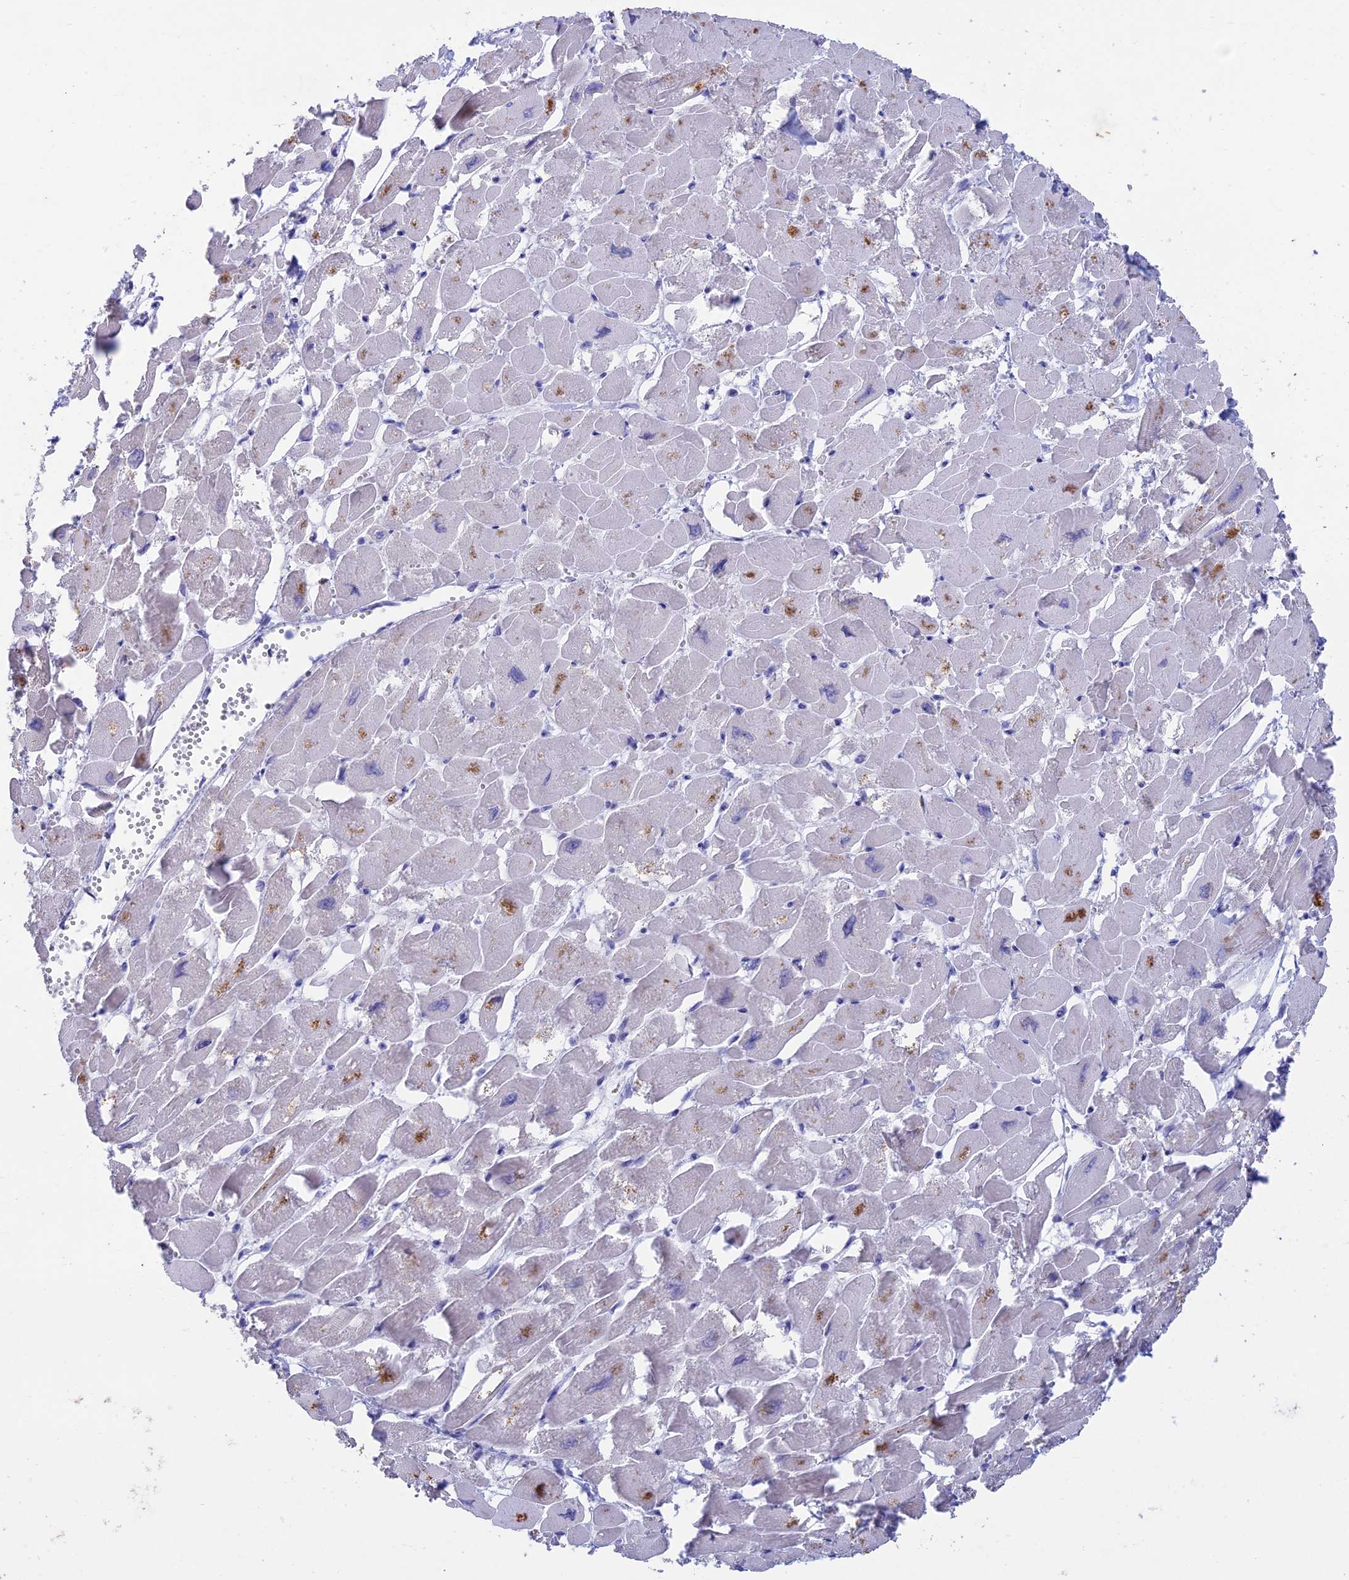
{"staining": {"intensity": "negative", "quantity": "none", "location": "none"}, "tissue": "heart muscle", "cell_type": "Cardiomyocytes", "image_type": "normal", "snomed": [{"axis": "morphology", "description": "Normal tissue, NOS"}, {"axis": "topography", "description": "Heart"}], "caption": "DAB (3,3'-diaminobenzidine) immunohistochemical staining of benign human heart muscle shows no significant positivity in cardiomyocytes.", "gene": "BTBD19", "patient": {"sex": "male", "age": 54}}